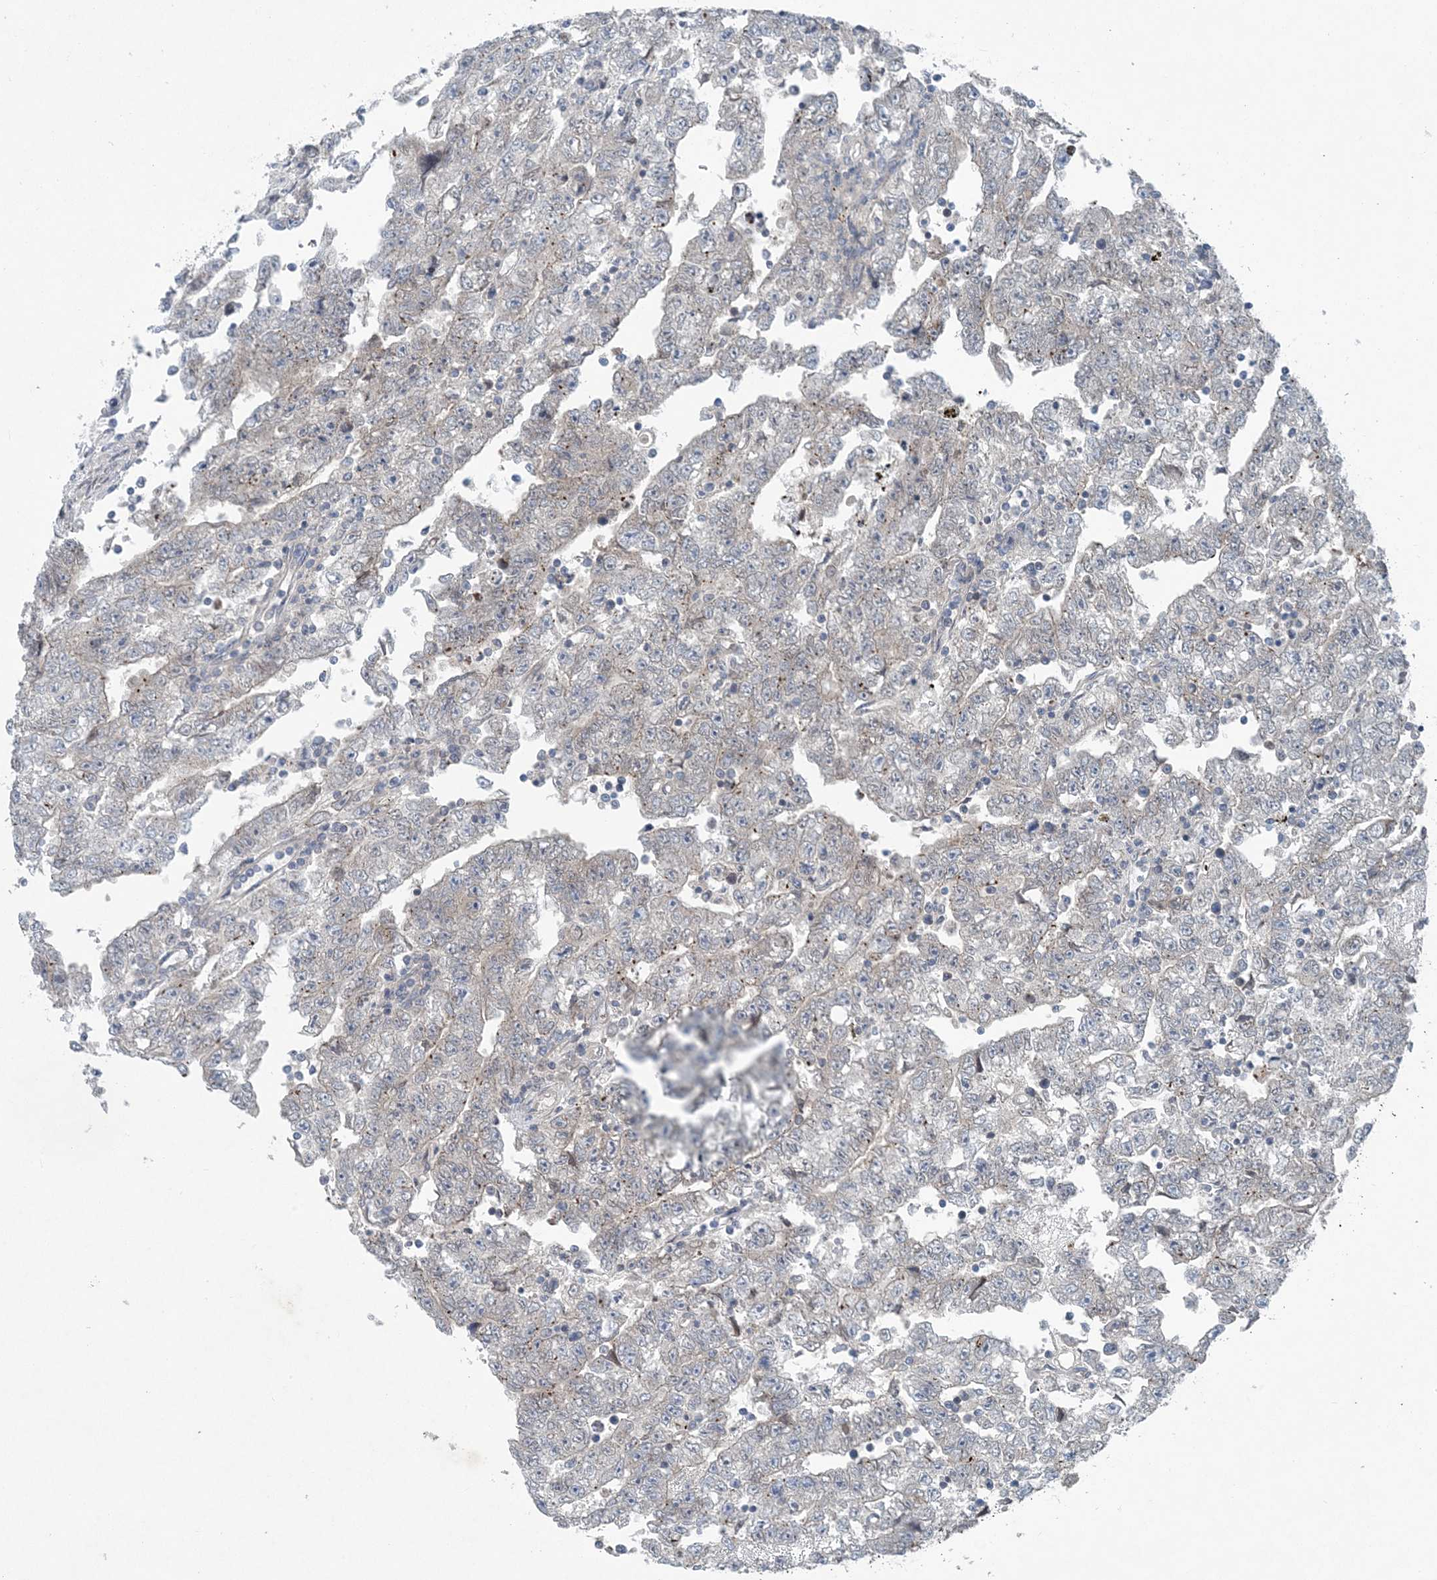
{"staining": {"intensity": "negative", "quantity": "none", "location": "none"}, "tissue": "testis cancer", "cell_type": "Tumor cells", "image_type": "cancer", "snomed": [{"axis": "morphology", "description": "Carcinoma, Embryonal, NOS"}, {"axis": "topography", "description": "Testis"}], "caption": "The histopathology image exhibits no staining of tumor cells in testis embryonal carcinoma.", "gene": "HIKESHI", "patient": {"sex": "male", "age": 25}}